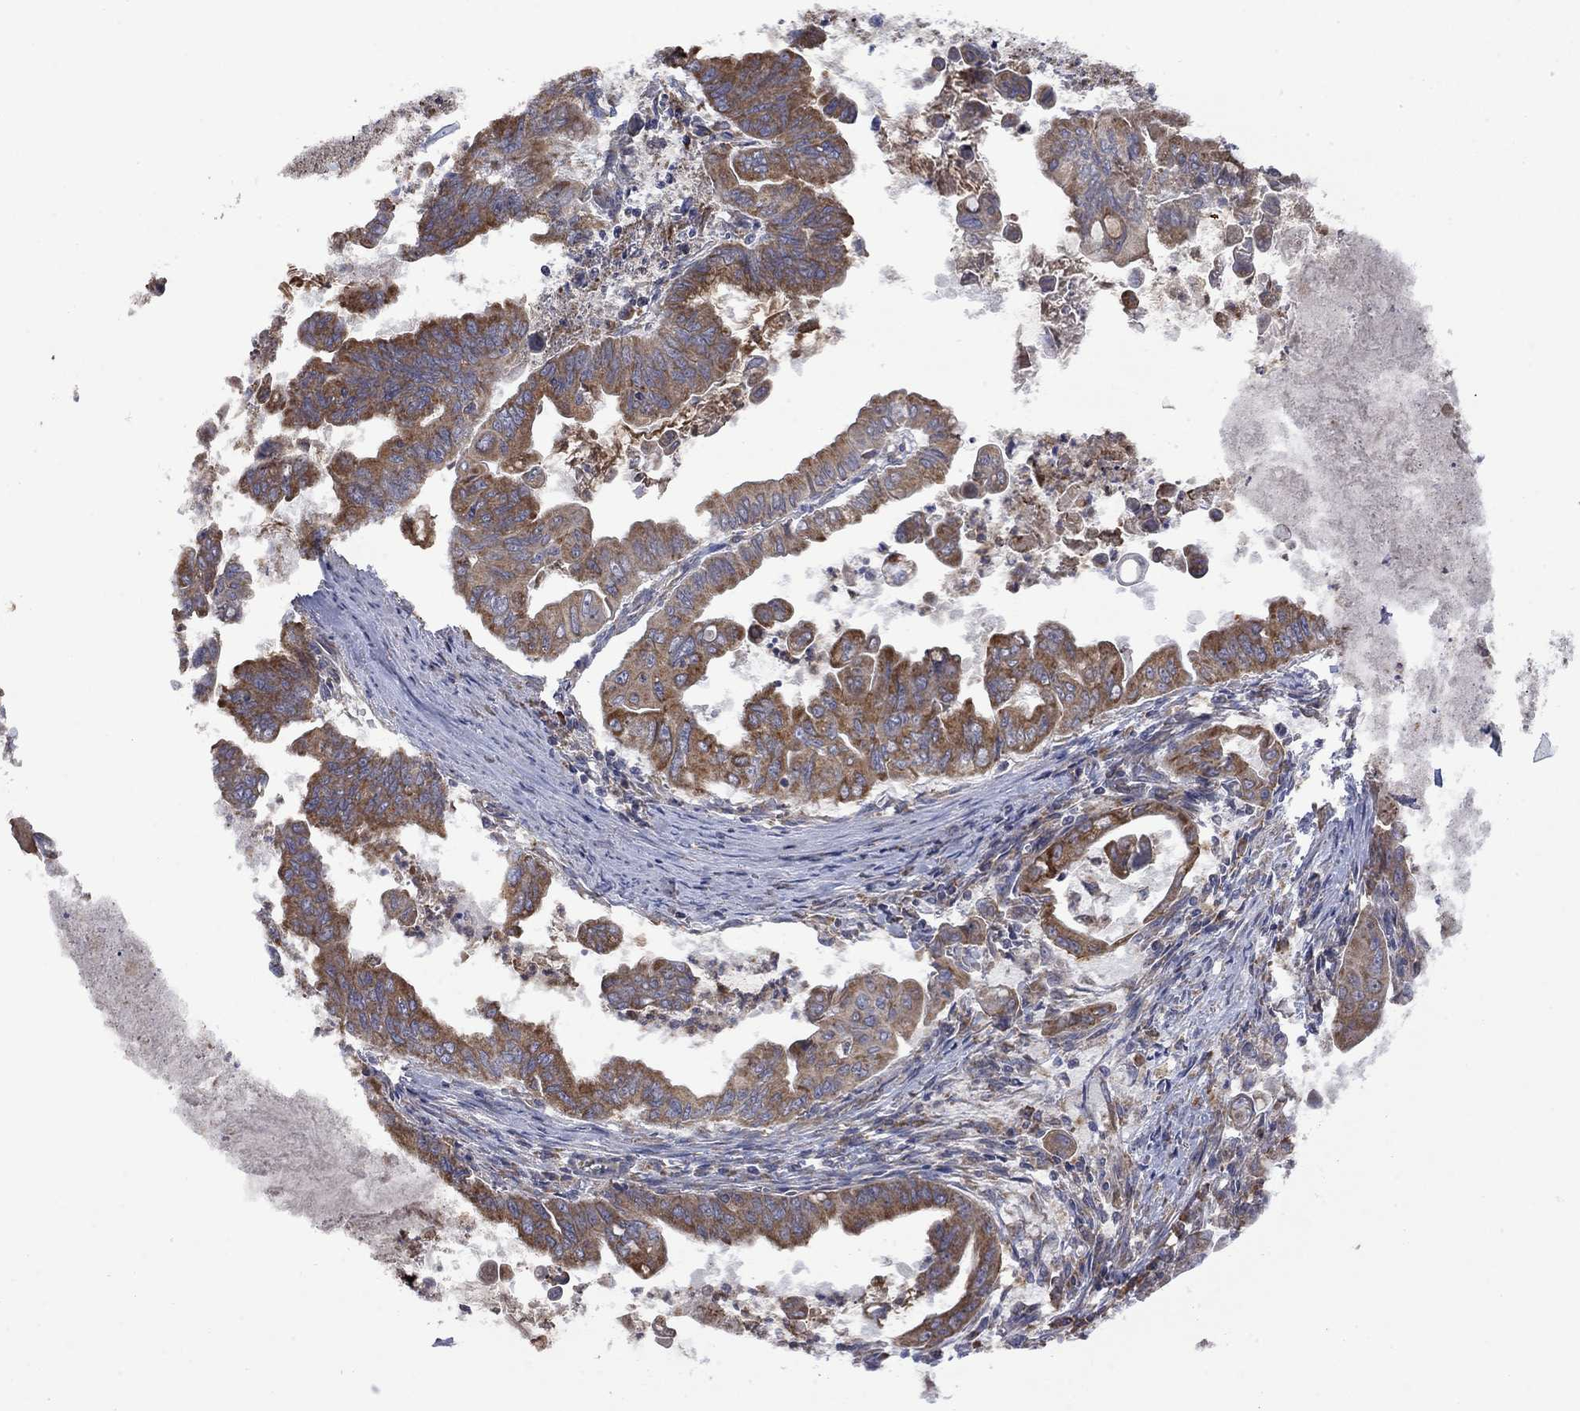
{"staining": {"intensity": "strong", "quantity": "25%-75%", "location": "cytoplasmic/membranous"}, "tissue": "stomach cancer", "cell_type": "Tumor cells", "image_type": "cancer", "snomed": [{"axis": "morphology", "description": "Adenocarcinoma, NOS"}, {"axis": "topography", "description": "Stomach, upper"}], "caption": "Immunohistochemical staining of human stomach cancer (adenocarcinoma) demonstrates high levels of strong cytoplasmic/membranous expression in approximately 25%-75% of tumor cells. Nuclei are stained in blue.", "gene": "FURIN", "patient": {"sex": "male", "age": 80}}